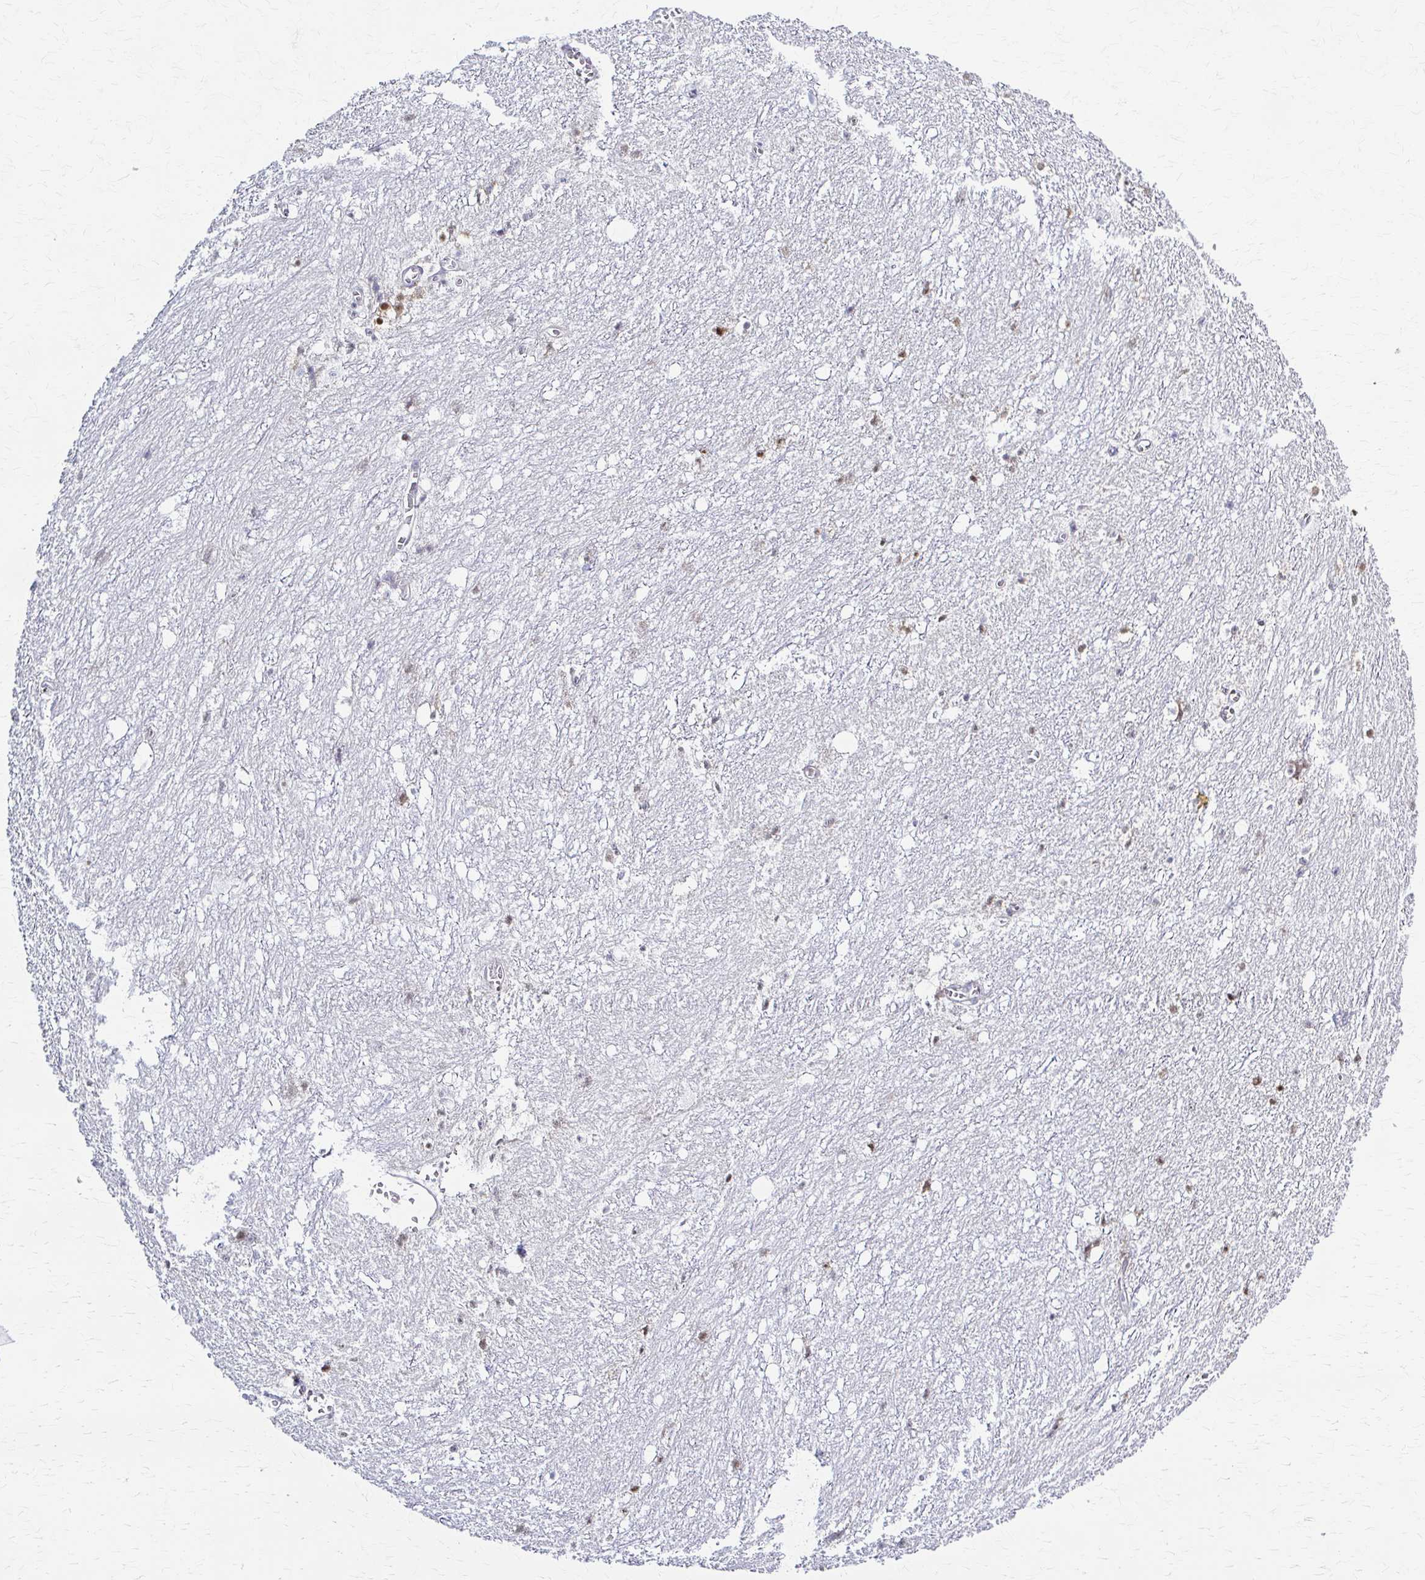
{"staining": {"intensity": "moderate", "quantity": "<25%", "location": "cytoplasmic/membranous"}, "tissue": "hippocampus", "cell_type": "Glial cells", "image_type": "normal", "snomed": [{"axis": "morphology", "description": "Normal tissue, NOS"}, {"axis": "topography", "description": "Hippocampus"}], "caption": "Hippocampus stained for a protein (brown) demonstrates moderate cytoplasmic/membranous positive expression in about <25% of glial cells.", "gene": "PRKRA", "patient": {"sex": "female", "age": 52}}